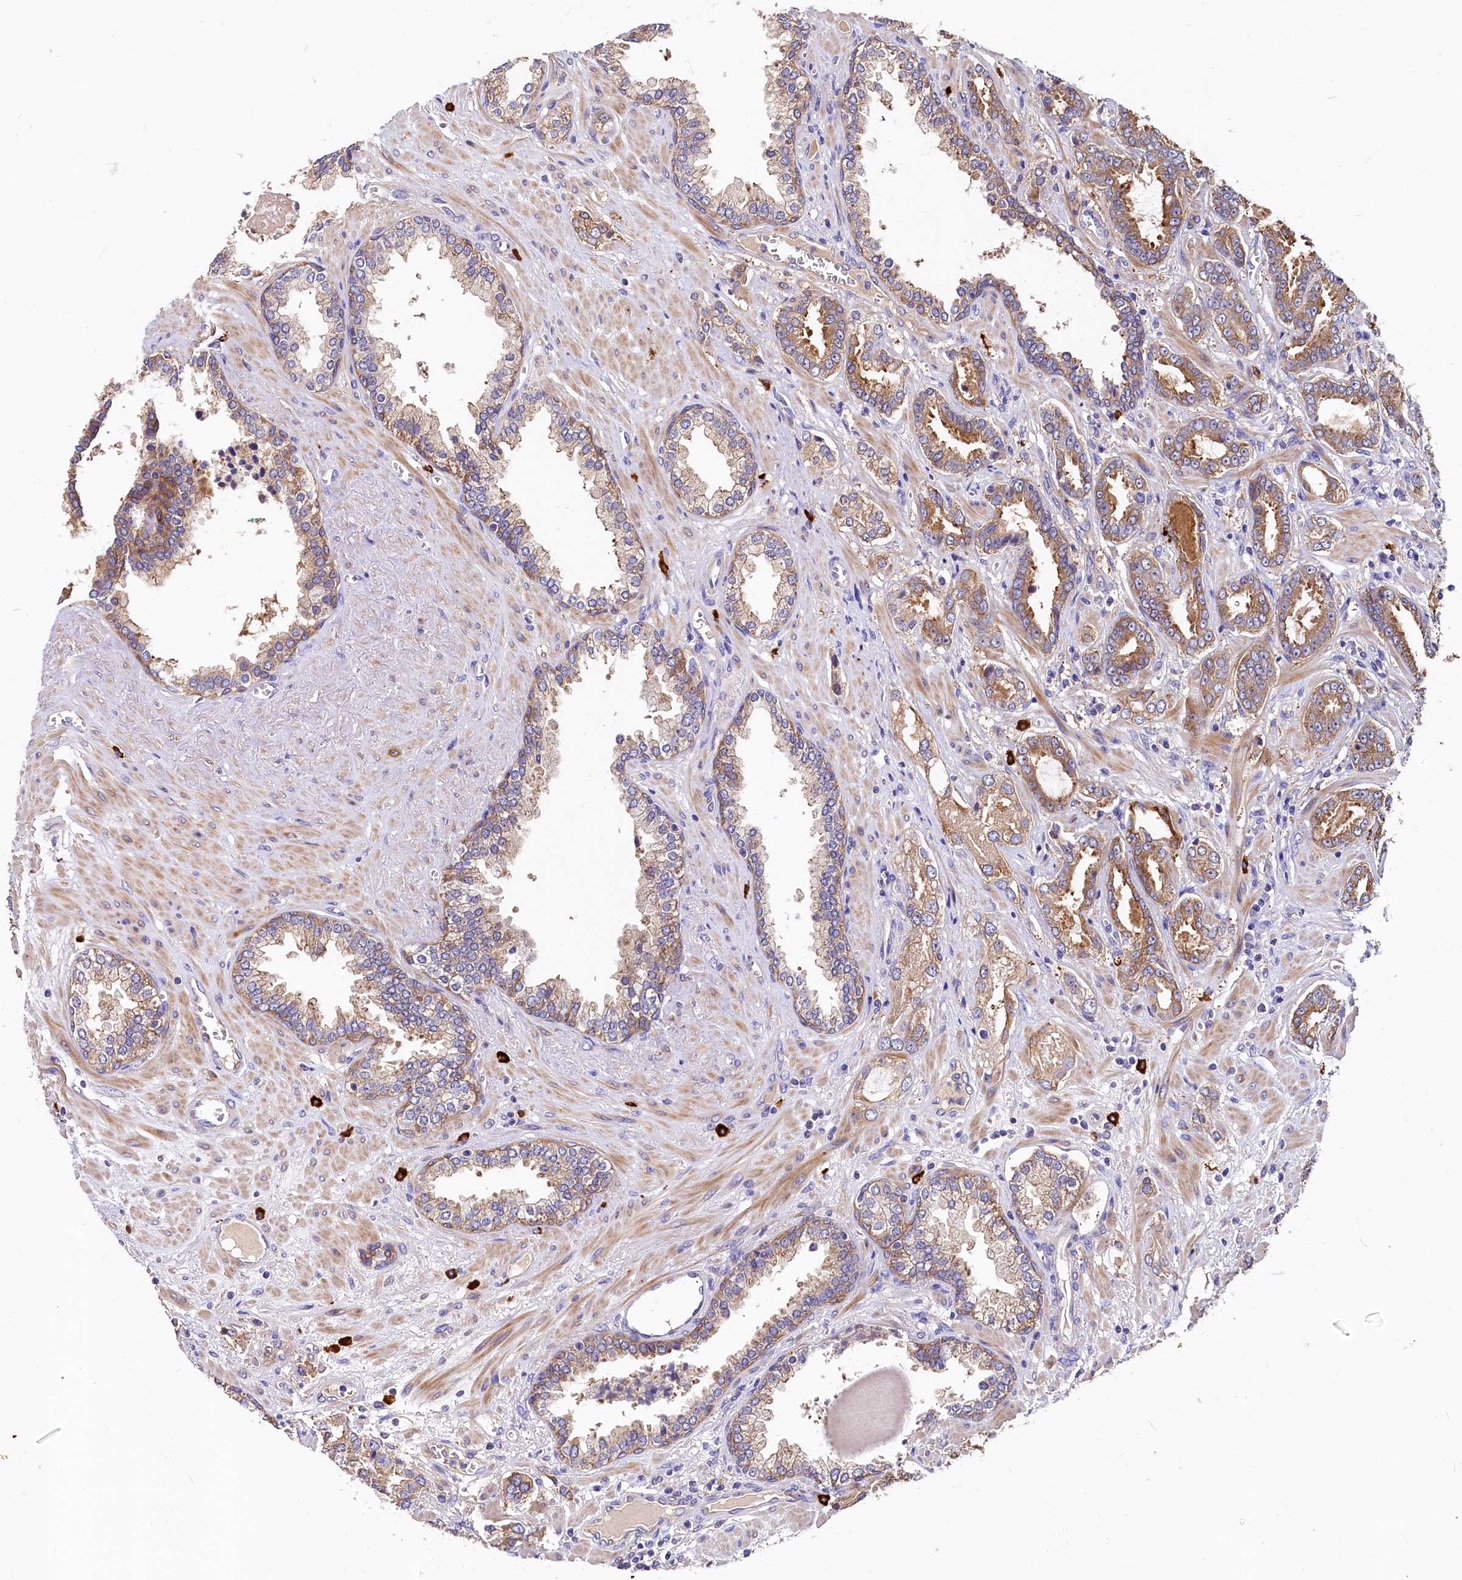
{"staining": {"intensity": "moderate", "quantity": ">75%", "location": "cytoplasmic/membranous"}, "tissue": "prostate cancer", "cell_type": "Tumor cells", "image_type": "cancer", "snomed": [{"axis": "morphology", "description": "Adenocarcinoma, High grade"}, {"axis": "topography", "description": "Prostate and seminal vesicle, NOS"}], "caption": "Prostate cancer (high-grade adenocarcinoma) was stained to show a protein in brown. There is medium levels of moderate cytoplasmic/membranous positivity in about >75% of tumor cells. Nuclei are stained in blue.", "gene": "EPS8L2", "patient": {"sex": "male", "age": 67}}